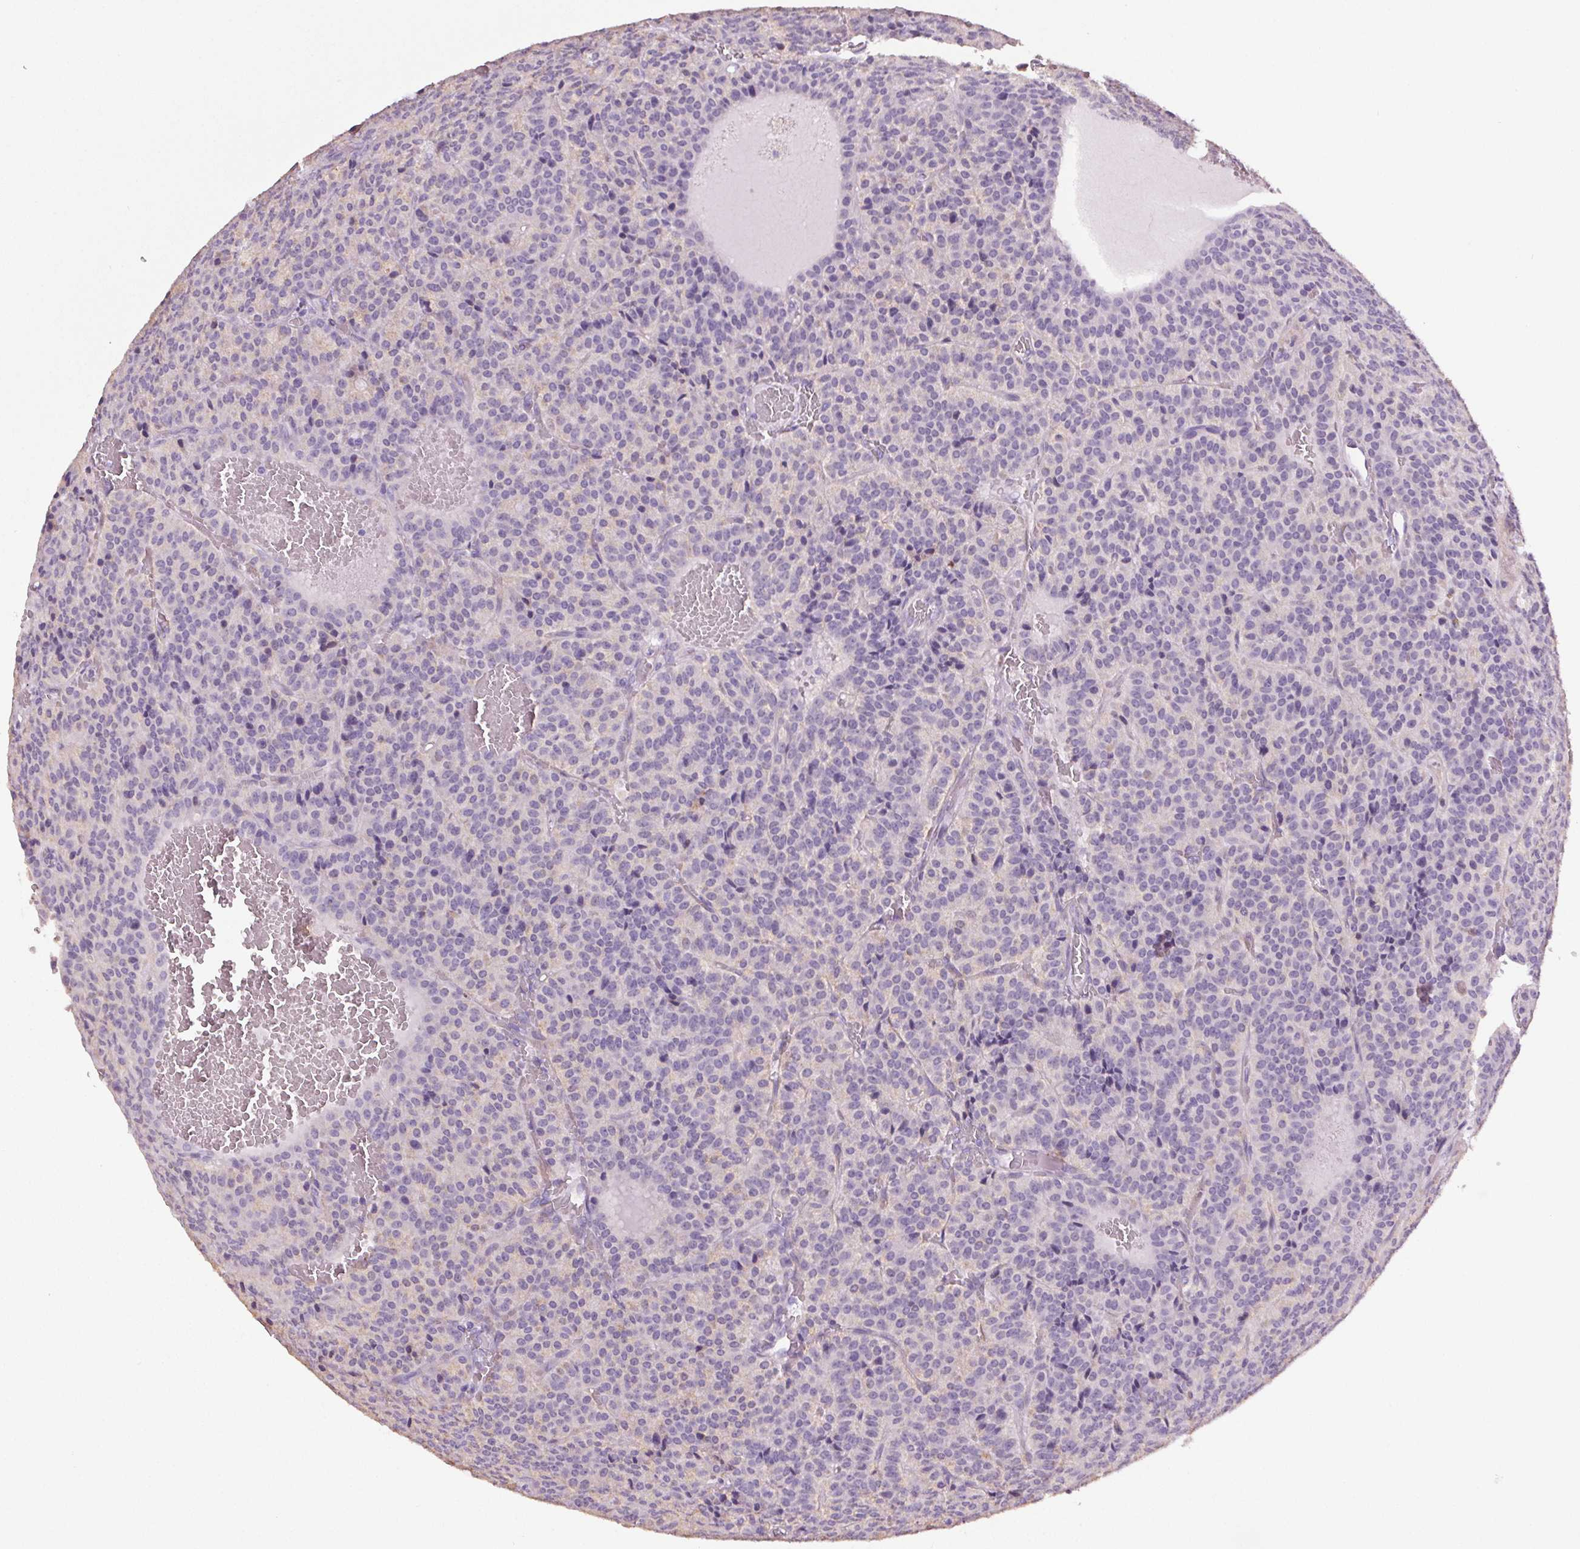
{"staining": {"intensity": "negative", "quantity": "none", "location": "none"}, "tissue": "carcinoid", "cell_type": "Tumor cells", "image_type": "cancer", "snomed": [{"axis": "morphology", "description": "Carcinoid, malignant, NOS"}, {"axis": "topography", "description": "Lung"}], "caption": "High power microscopy photomicrograph of an immunohistochemistry (IHC) histopathology image of carcinoid, revealing no significant positivity in tumor cells.", "gene": "GPIHBP1", "patient": {"sex": "male", "age": 70}}